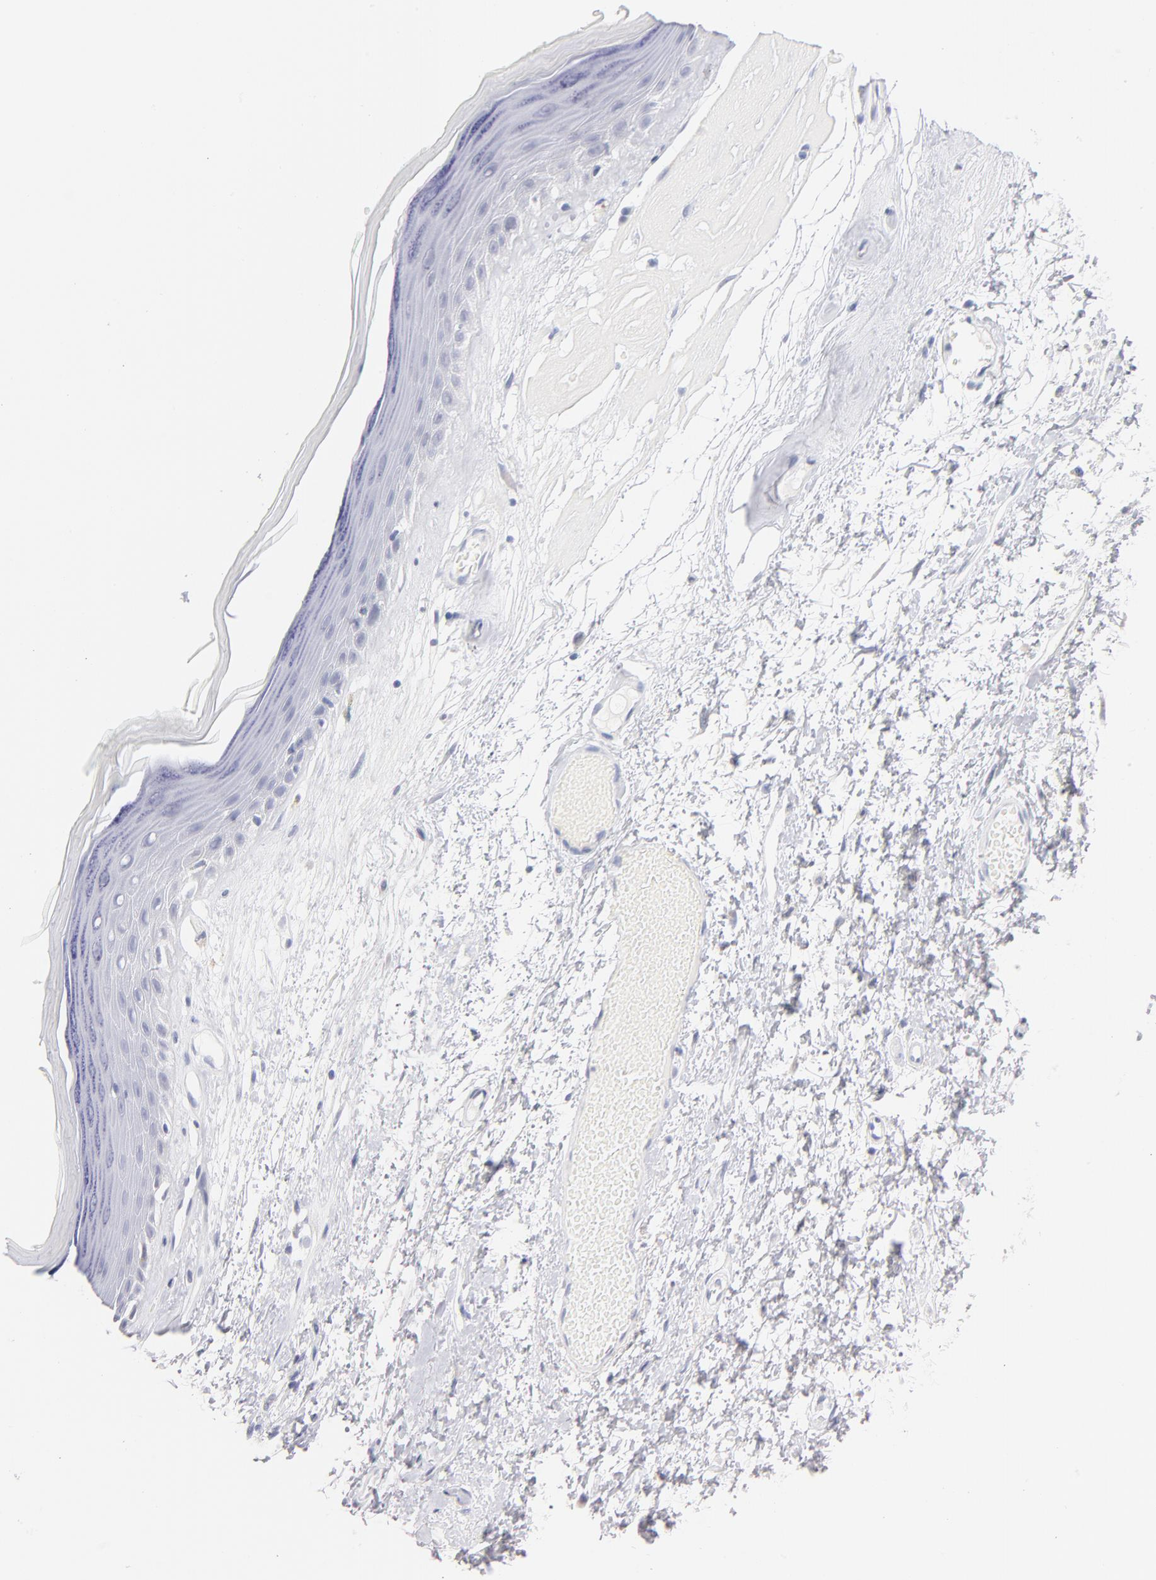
{"staining": {"intensity": "negative", "quantity": "none", "location": "none"}, "tissue": "skin", "cell_type": "Epidermal cells", "image_type": "normal", "snomed": [{"axis": "morphology", "description": "Normal tissue, NOS"}, {"axis": "morphology", "description": "Inflammation, NOS"}, {"axis": "topography", "description": "Vulva"}], "caption": "DAB immunohistochemical staining of normal human skin demonstrates no significant positivity in epidermal cells. The staining was performed using DAB to visualize the protein expression in brown, while the nuclei were stained in blue with hematoxylin (Magnification: 20x).", "gene": "KHNYN", "patient": {"sex": "female", "age": 84}}